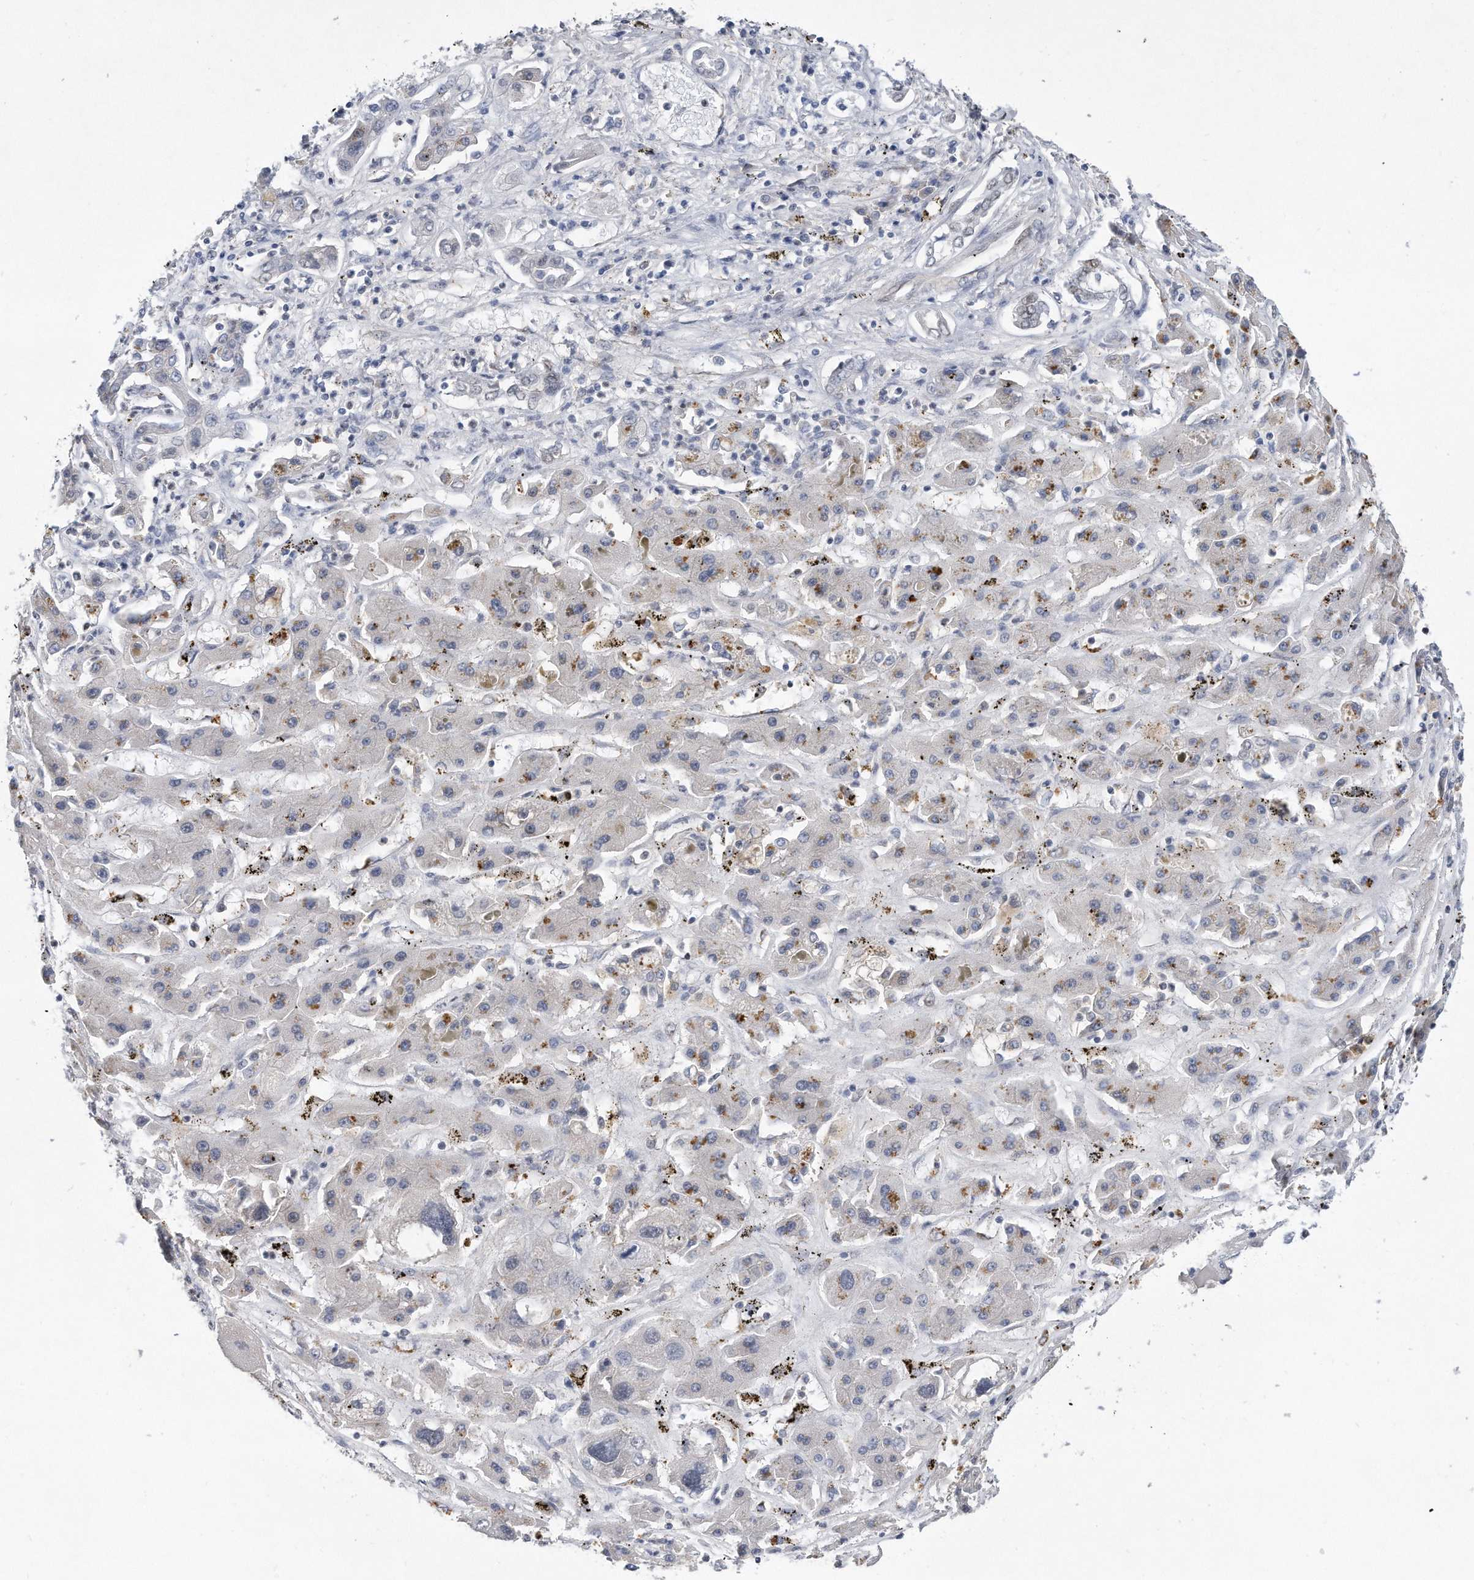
{"staining": {"intensity": "negative", "quantity": "none", "location": "none"}, "tissue": "liver cancer", "cell_type": "Tumor cells", "image_type": "cancer", "snomed": [{"axis": "morphology", "description": "Cholangiocarcinoma"}, {"axis": "topography", "description": "Liver"}], "caption": "The photomicrograph displays no staining of tumor cells in liver cancer (cholangiocarcinoma).", "gene": "TP53INP1", "patient": {"sex": "male", "age": 67}}